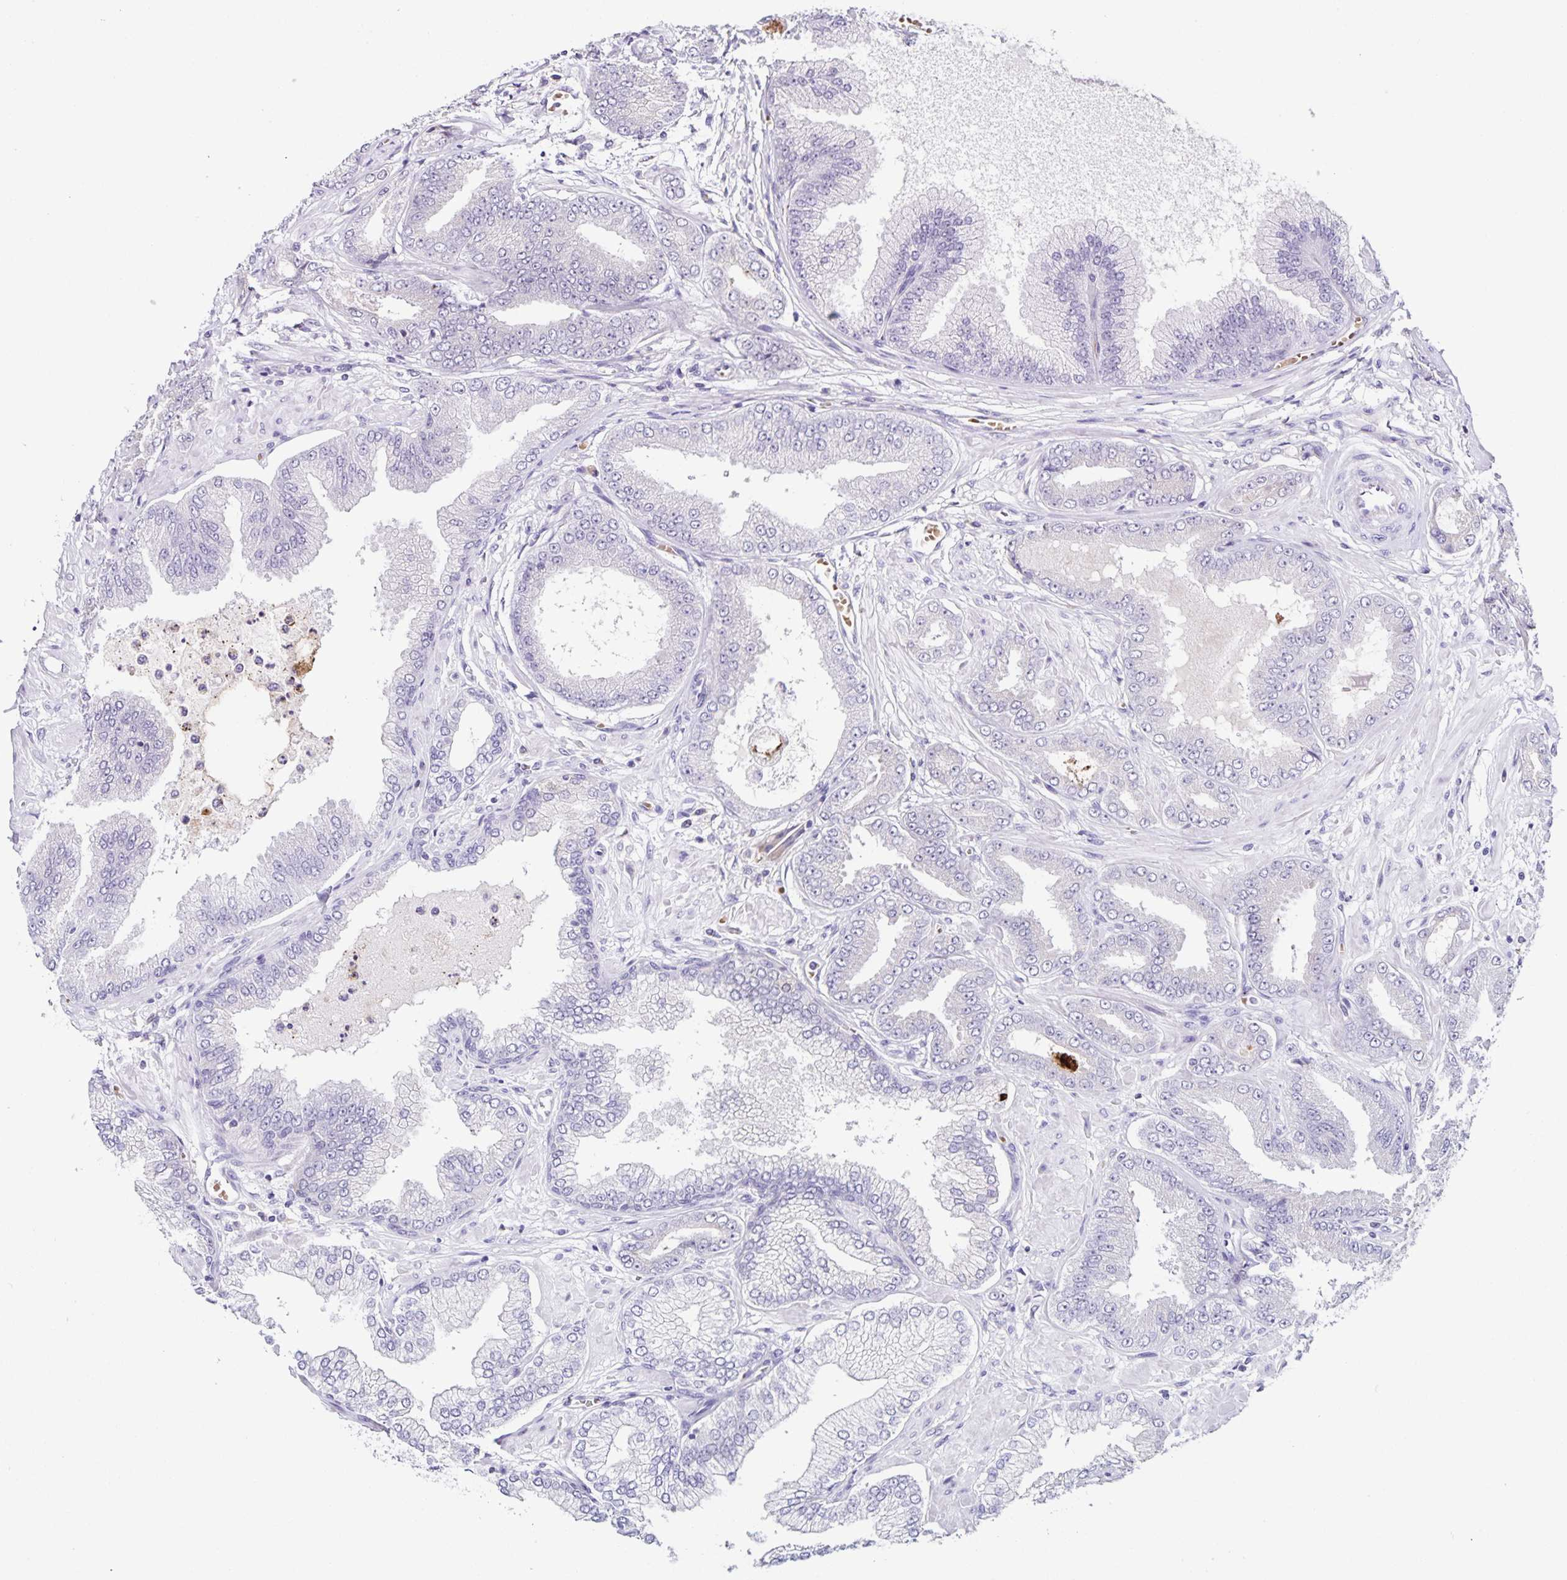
{"staining": {"intensity": "negative", "quantity": "none", "location": "none"}, "tissue": "prostate cancer", "cell_type": "Tumor cells", "image_type": "cancer", "snomed": [{"axis": "morphology", "description": "Adenocarcinoma, Low grade"}, {"axis": "topography", "description": "Prostate"}], "caption": "An immunohistochemistry image of prostate low-grade adenocarcinoma is shown. There is no staining in tumor cells of prostate low-grade adenocarcinoma. Nuclei are stained in blue.", "gene": "STPG4", "patient": {"sex": "male", "age": 55}}